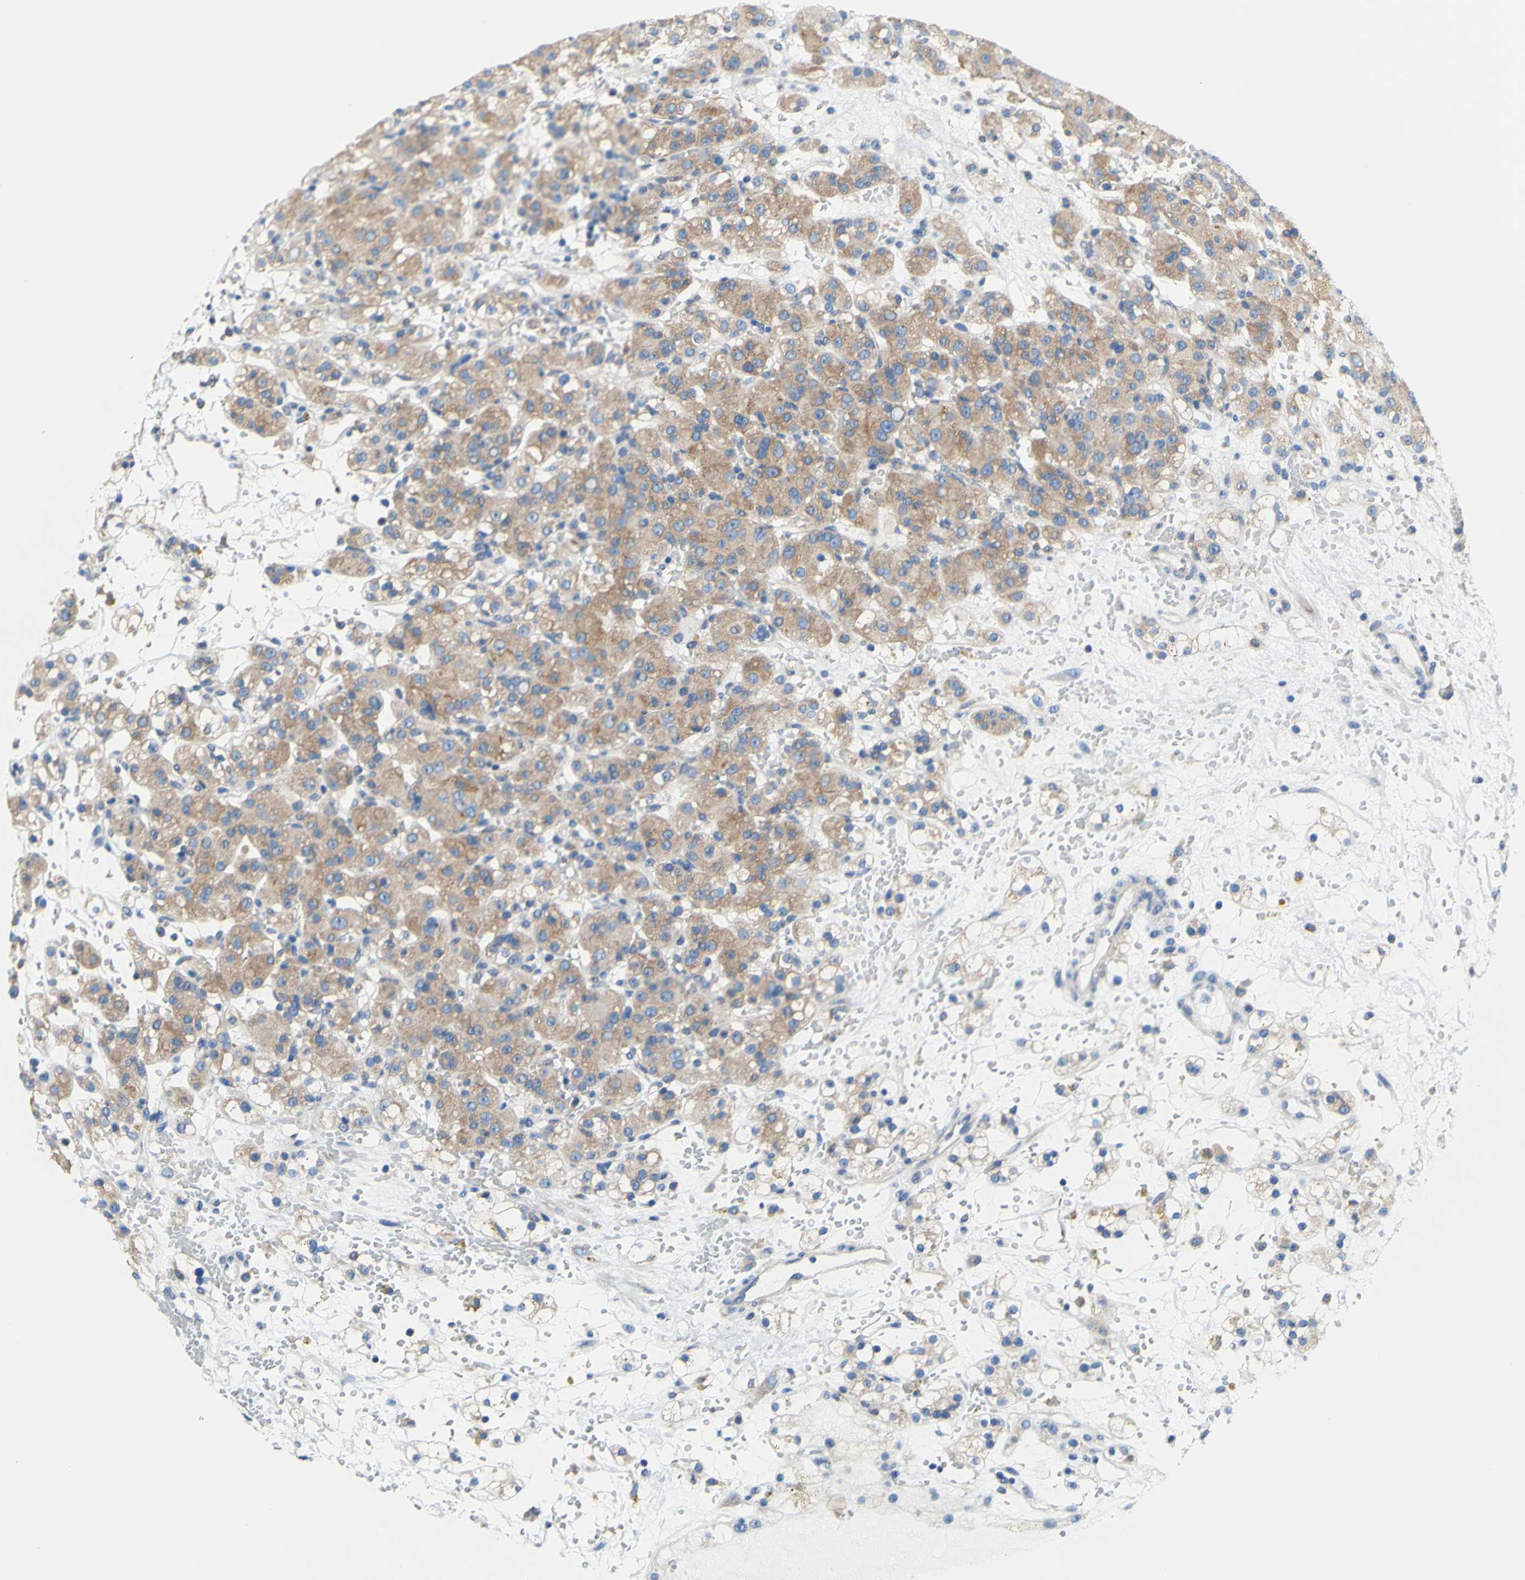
{"staining": {"intensity": "moderate", "quantity": "25%-75%", "location": "cytoplasmic/membranous"}, "tissue": "renal cancer", "cell_type": "Tumor cells", "image_type": "cancer", "snomed": [{"axis": "morphology", "description": "Adenocarcinoma, NOS"}, {"axis": "topography", "description": "Kidney"}], "caption": "Human renal cancer stained with a protein marker exhibits moderate staining in tumor cells.", "gene": "RETREG2", "patient": {"sex": "male", "age": 61}}